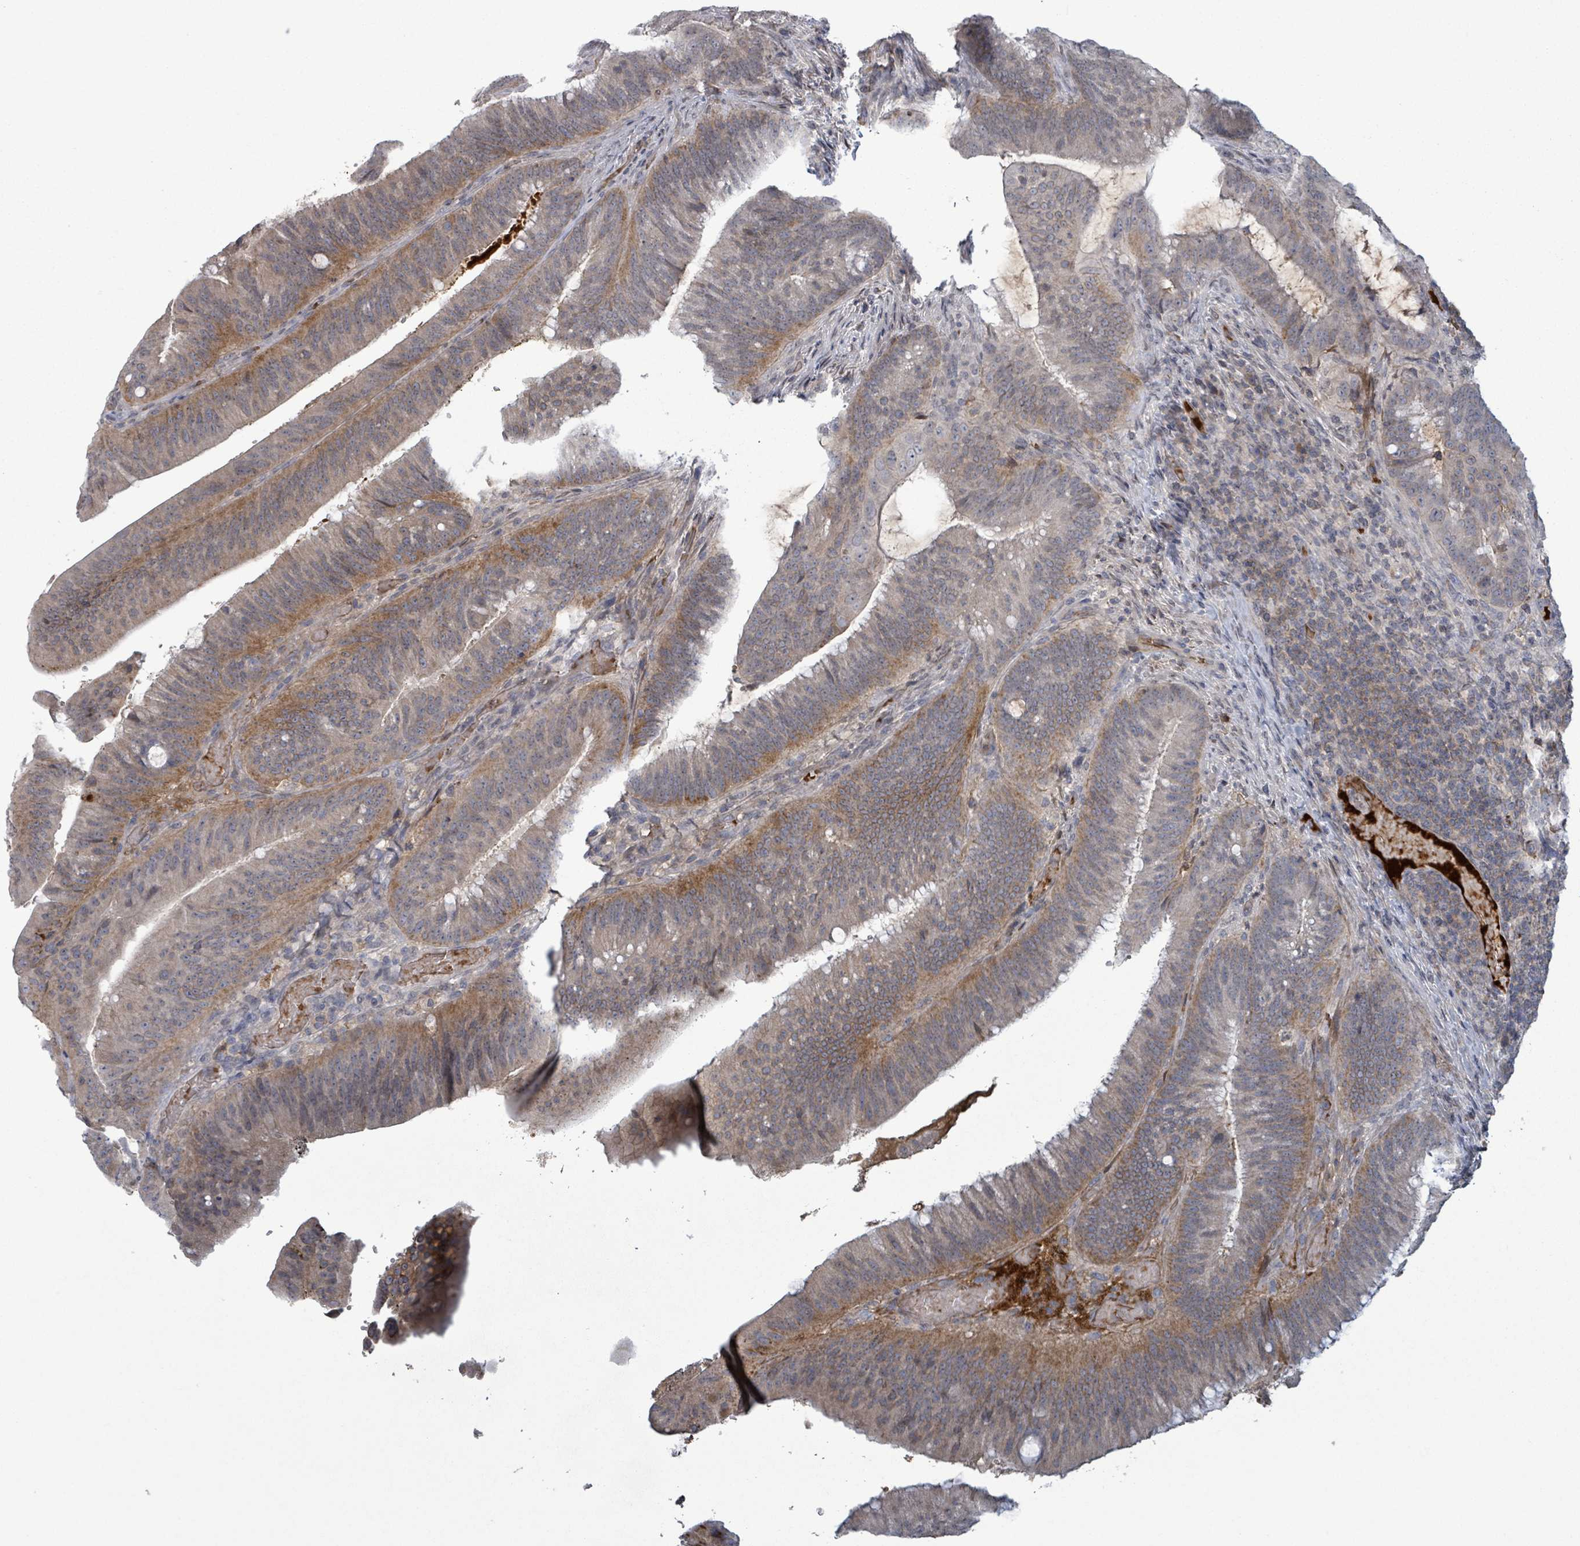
{"staining": {"intensity": "moderate", "quantity": "<25%", "location": "cytoplasmic/membranous"}, "tissue": "colorectal cancer", "cell_type": "Tumor cells", "image_type": "cancer", "snomed": [{"axis": "morphology", "description": "Adenocarcinoma, NOS"}, {"axis": "topography", "description": "Colon"}], "caption": "Moderate cytoplasmic/membranous positivity for a protein is identified in about <25% of tumor cells of adenocarcinoma (colorectal) using immunohistochemistry (IHC).", "gene": "GRM8", "patient": {"sex": "female", "age": 43}}